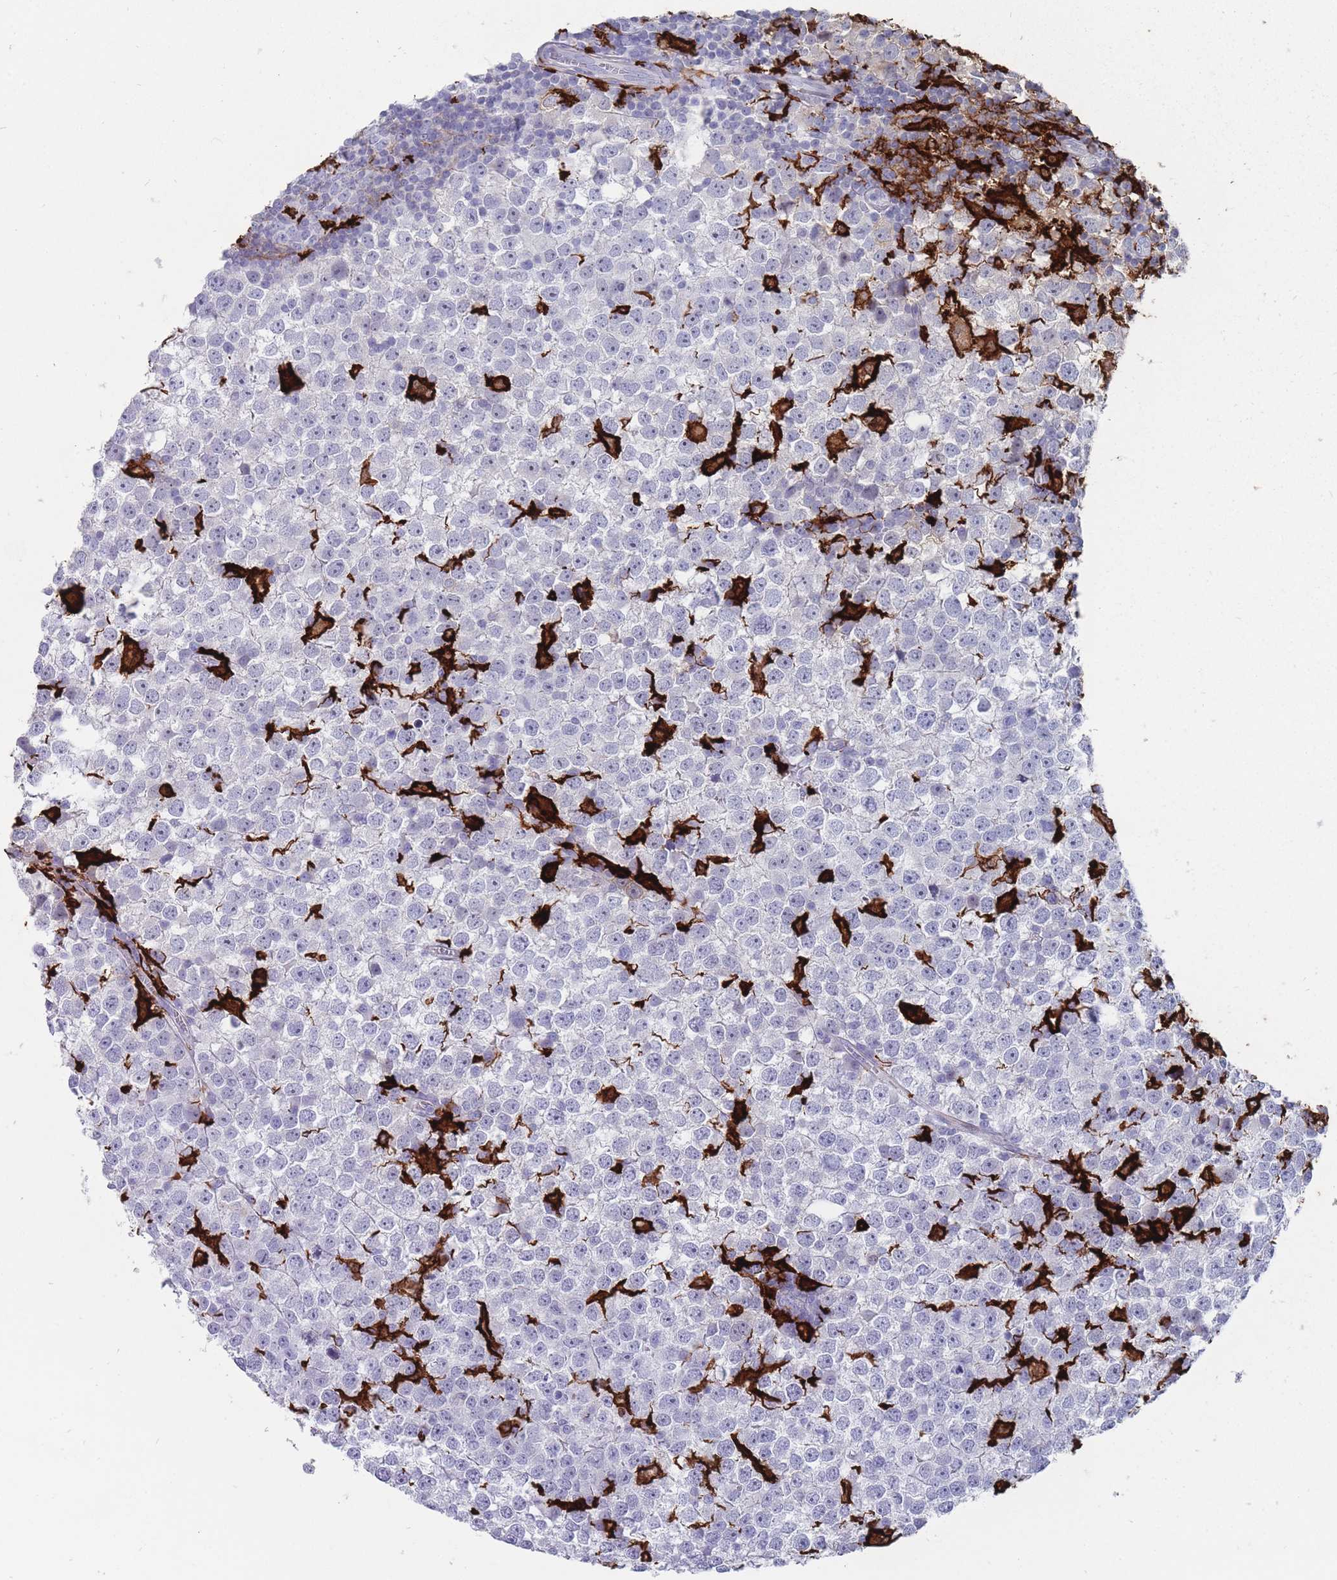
{"staining": {"intensity": "negative", "quantity": "none", "location": "none"}, "tissue": "testis cancer", "cell_type": "Tumor cells", "image_type": "cancer", "snomed": [{"axis": "morphology", "description": "Seminoma, NOS"}, {"axis": "topography", "description": "Testis"}], "caption": "Image shows no significant protein positivity in tumor cells of testis cancer (seminoma). The staining is performed using DAB (3,3'-diaminobenzidine) brown chromogen with nuclei counter-stained in using hematoxylin.", "gene": "AIF1", "patient": {"sex": "male", "age": 65}}